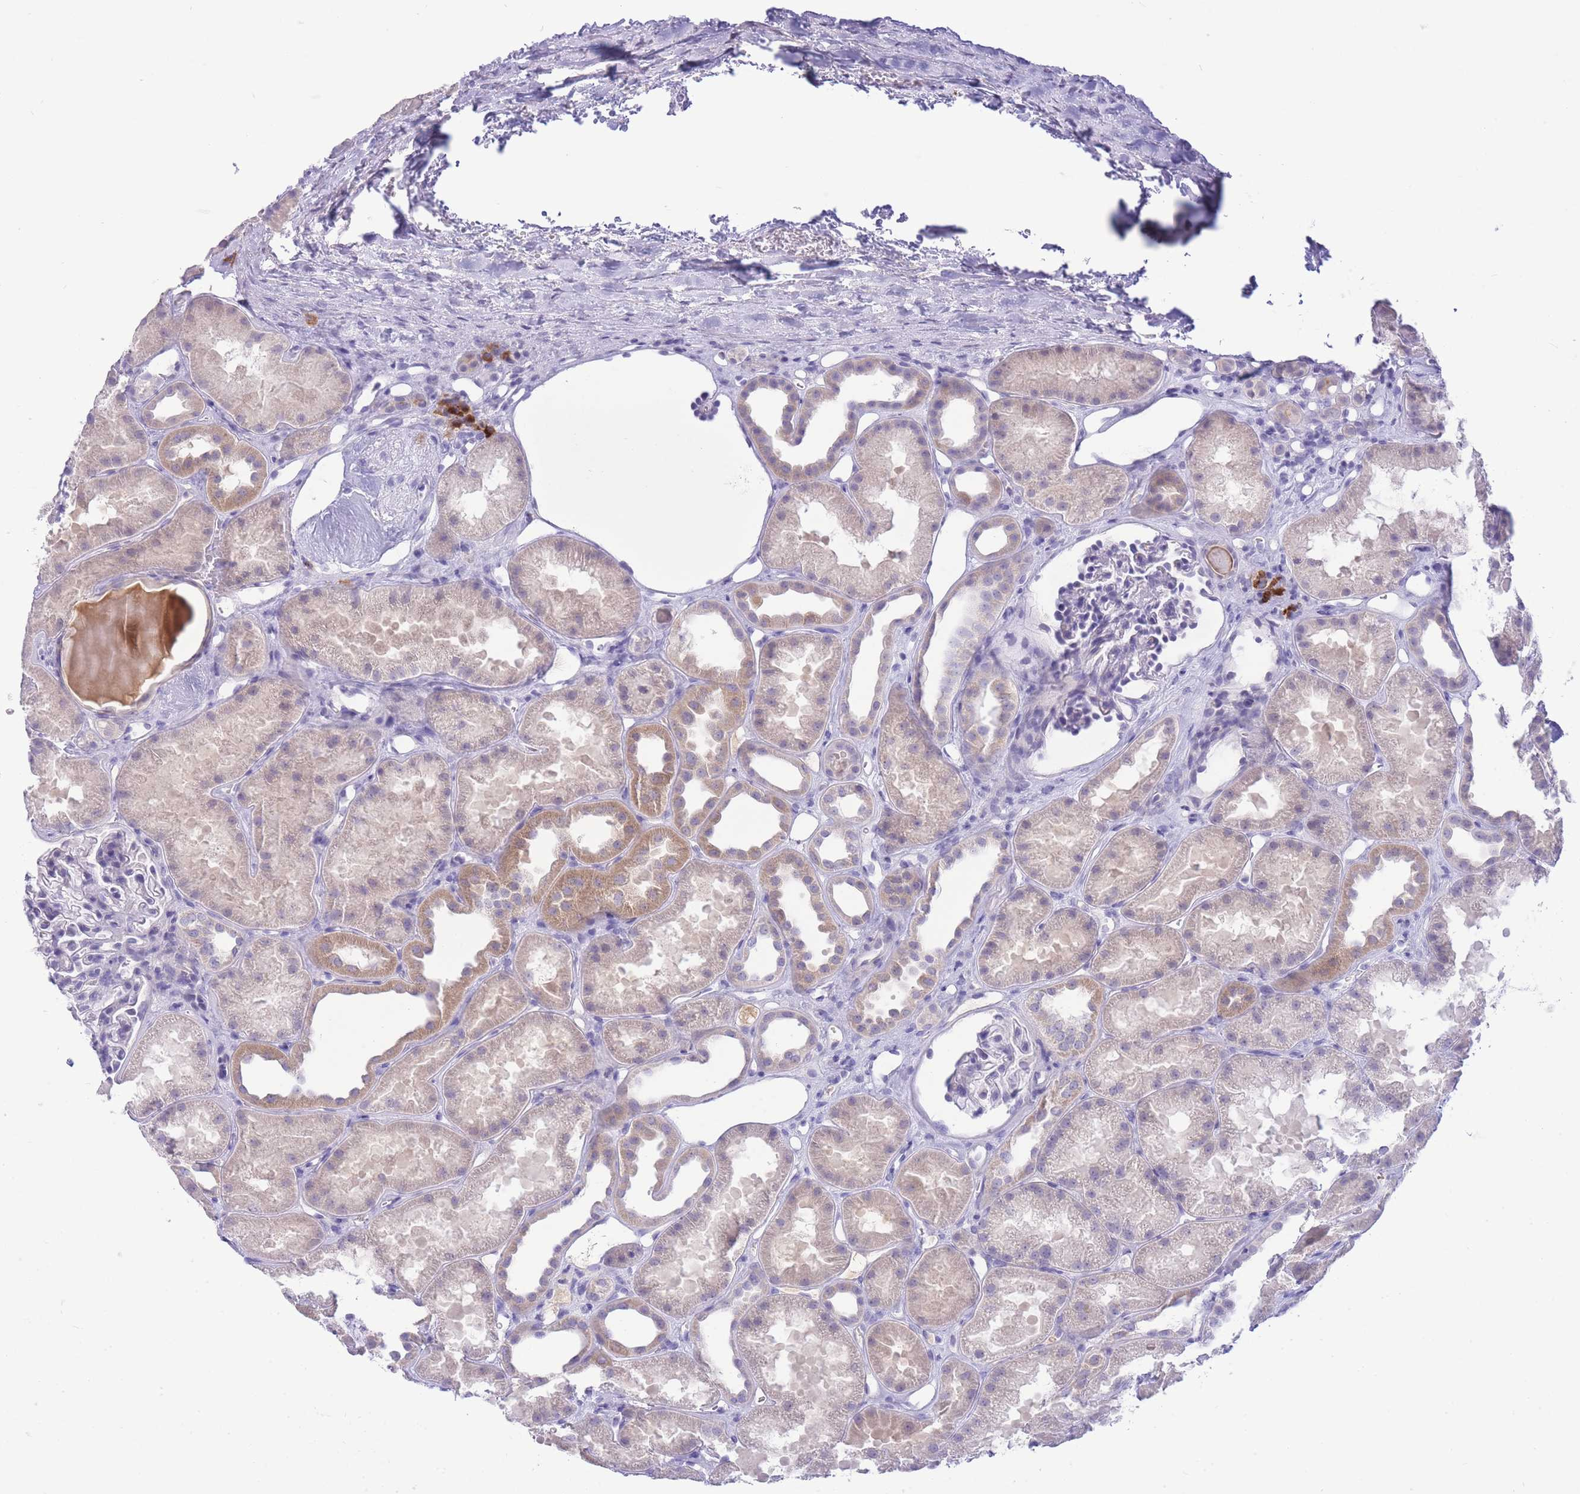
{"staining": {"intensity": "negative", "quantity": "none", "location": "none"}, "tissue": "kidney", "cell_type": "Cells in glomeruli", "image_type": "normal", "snomed": [{"axis": "morphology", "description": "Normal tissue, NOS"}, {"axis": "topography", "description": "Kidney"}], "caption": "The immunohistochemistry (IHC) image has no significant expression in cells in glomeruli of kidney. The staining is performed using DAB brown chromogen with nuclei counter-stained in using hematoxylin.", "gene": "ASAP3", "patient": {"sex": "male", "age": 61}}